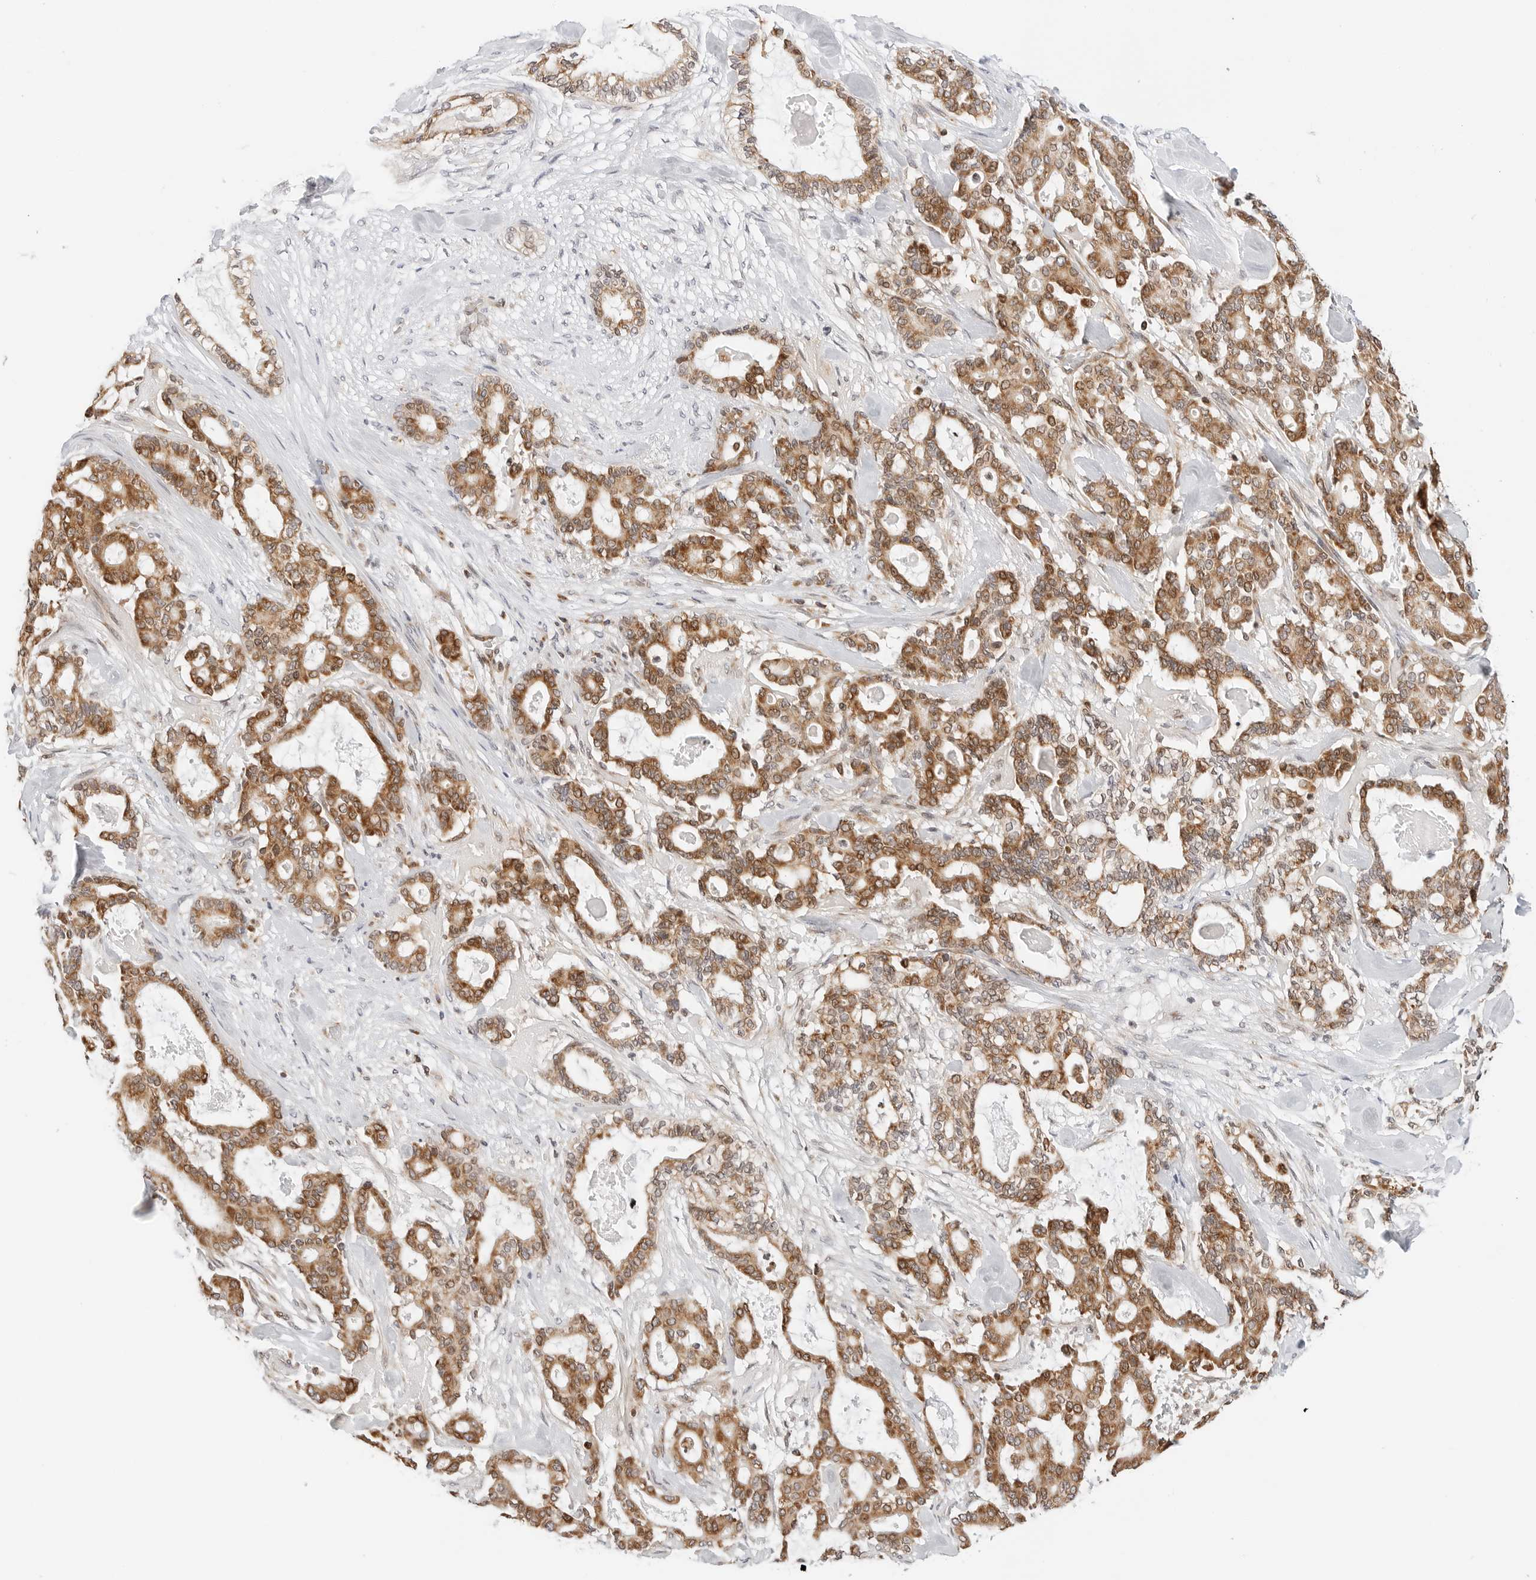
{"staining": {"intensity": "strong", "quantity": ">75%", "location": "cytoplasmic/membranous"}, "tissue": "pancreatic cancer", "cell_type": "Tumor cells", "image_type": "cancer", "snomed": [{"axis": "morphology", "description": "Adenocarcinoma, NOS"}, {"axis": "topography", "description": "Pancreas"}], "caption": "IHC micrograph of neoplastic tissue: human pancreatic cancer stained using immunohistochemistry demonstrates high levels of strong protein expression localized specifically in the cytoplasmic/membranous of tumor cells, appearing as a cytoplasmic/membranous brown color.", "gene": "DYRK4", "patient": {"sex": "male", "age": 63}}